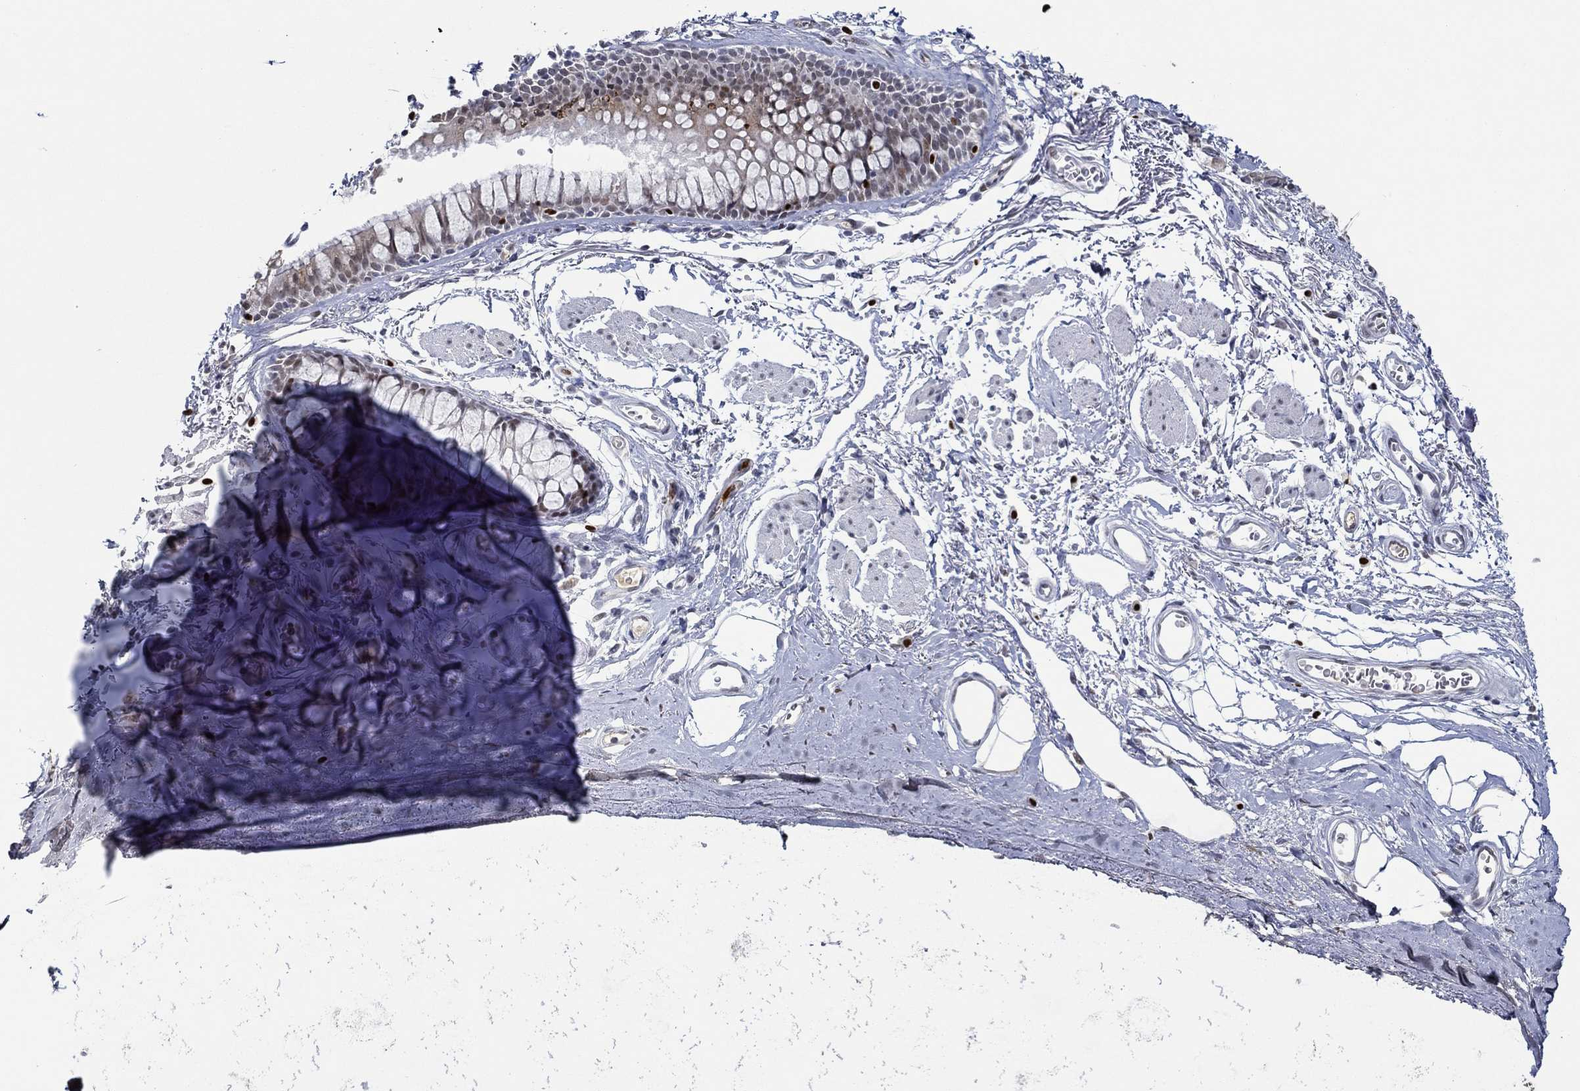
{"staining": {"intensity": "negative", "quantity": "none", "location": "none"}, "tissue": "soft tissue", "cell_type": "Fibroblasts", "image_type": "normal", "snomed": [{"axis": "morphology", "description": "Normal tissue, NOS"}, {"axis": "topography", "description": "Cartilage tissue"}, {"axis": "topography", "description": "Bronchus"}], "caption": "DAB (3,3'-diaminobenzidine) immunohistochemical staining of unremarkable soft tissue exhibits no significant positivity in fibroblasts.", "gene": "GATA2", "patient": {"sex": "female", "age": 79}}